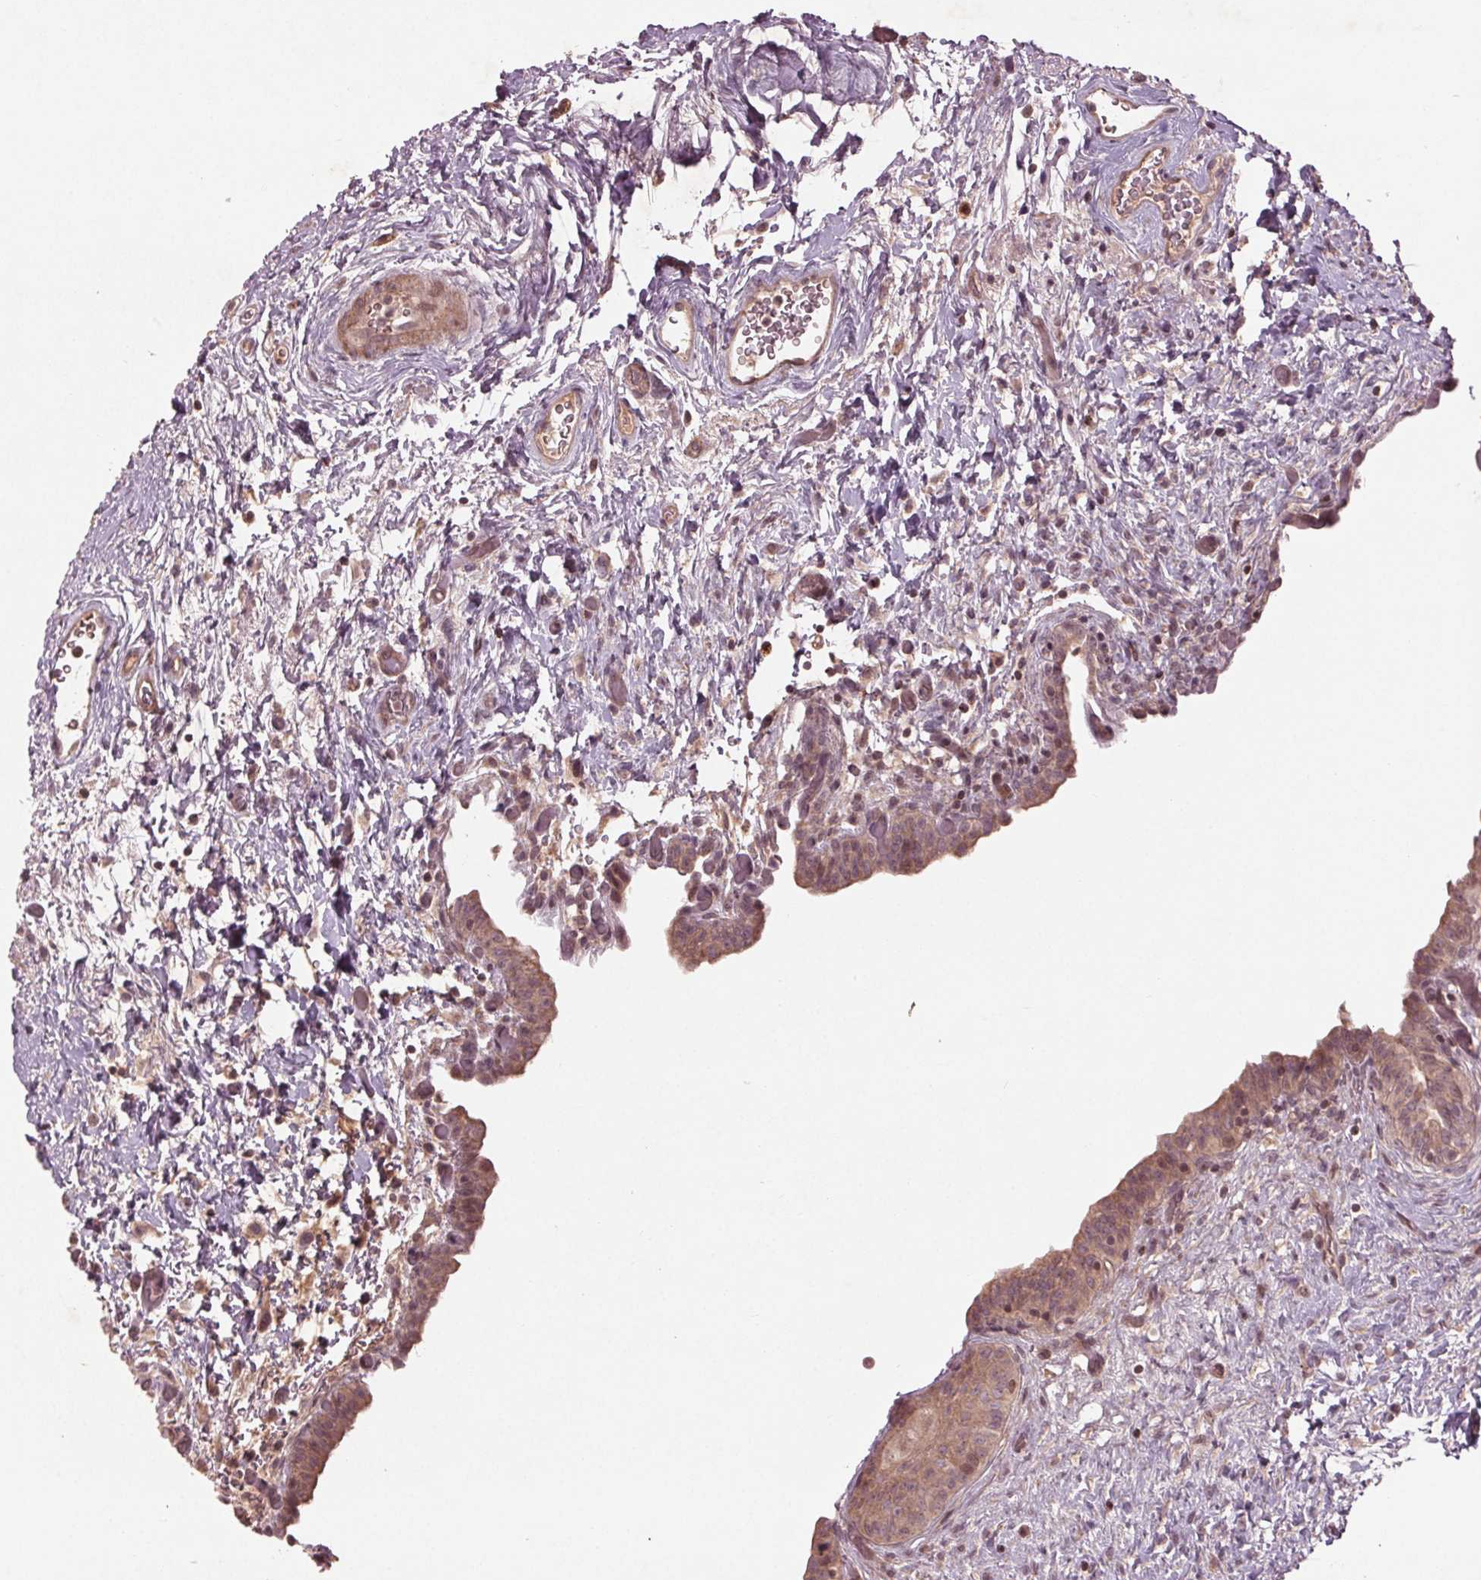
{"staining": {"intensity": "weak", "quantity": ">75%", "location": "cytoplasmic/membranous,nuclear"}, "tissue": "urinary bladder", "cell_type": "Urothelial cells", "image_type": "normal", "snomed": [{"axis": "morphology", "description": "Normal tissue, NOS"}, {"axis": "topography", "description": "Urinary bladder"}], "caption": "This is an image of immunohistochemistry staining of unremarkable urinary bladder, which shows weak positivity in the cytoplasmic/membranous,nuclear of urothelial cells.", "gene": "CDKL4", "patient": {"sex": "male", "age": 69}}